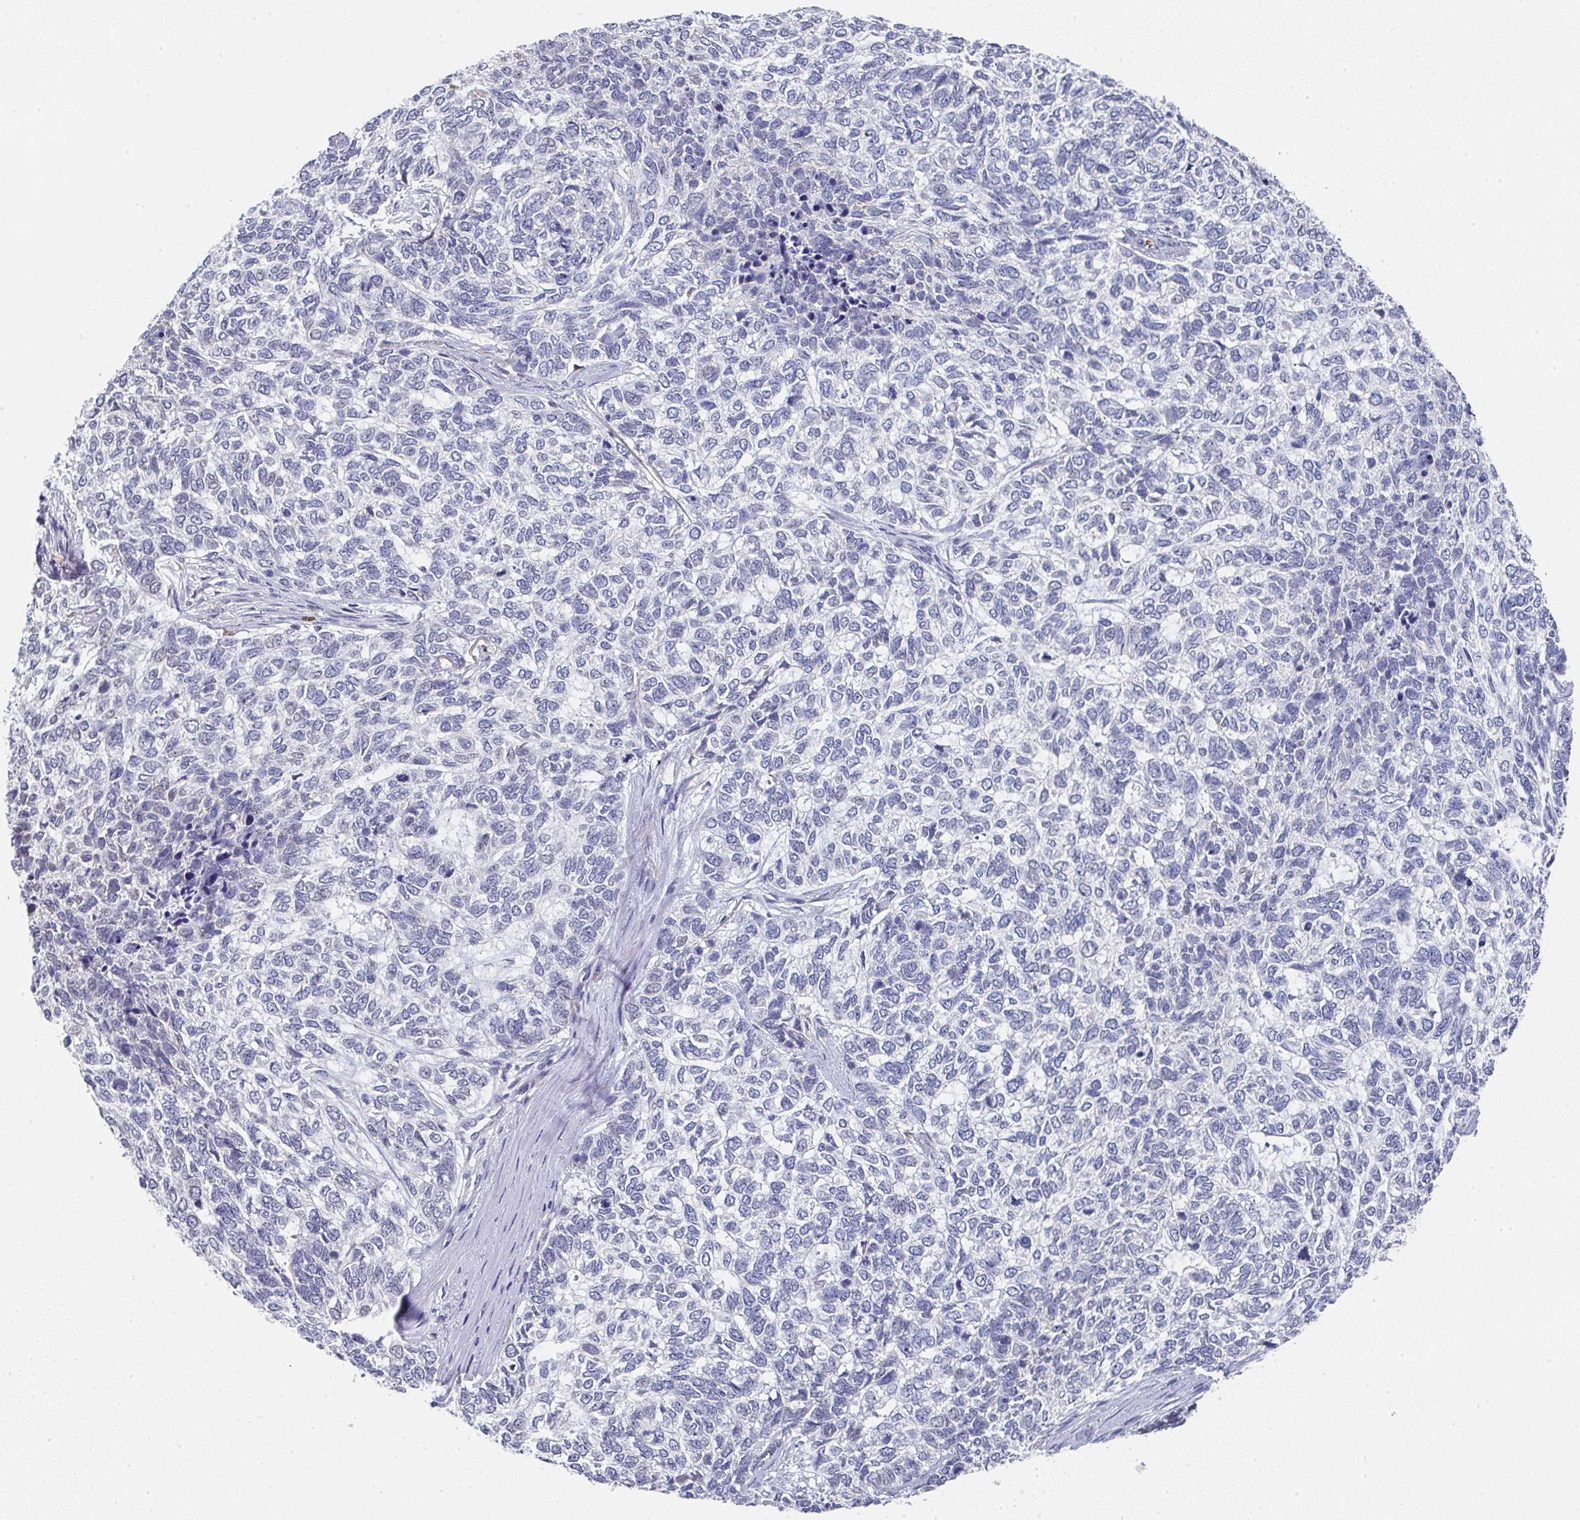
{"staining": {"intensity": "negative", "quantity": "none", "location": "none"}, "tissue": "skin cancer", "cell_type": "Tumor cells", "image_type": "cancer", "snomed": [{"axis": "morphology", "description": "Basal cell carcinoma"}, {"axis": "topography", "description": "Skin"}], "caption": "A histopathology image of human skin cancer (basal cell carcinoma) is negative for staining in tumor cells.", "gene": "NCF1", "patient": {"sex": "female", "age": 65}}